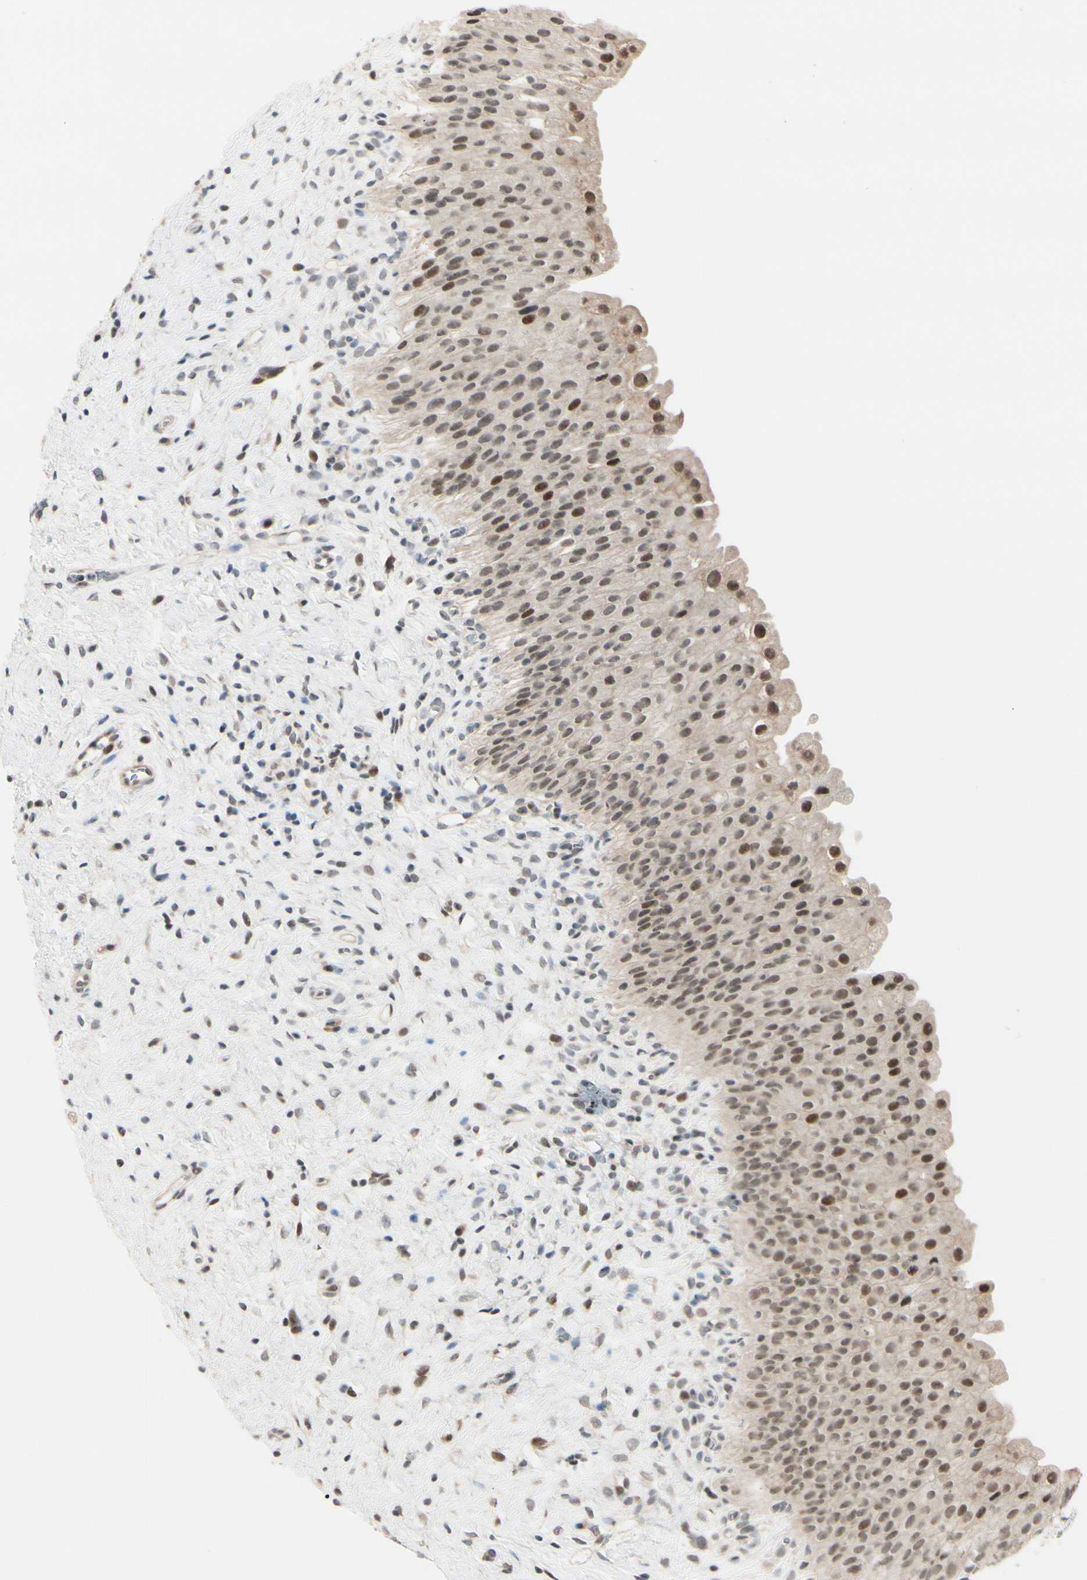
{"staining": {"intensity": "moderate", "quantity": "25%-75%", "location": "cytoplasmic/membranous,nuclear"}, "tissue": "urinary bladder", "cell_type": "Urothelial cells", "image_type": "normal", "snomed": [{"axis": "morphology", "description": "Normal tissue, NOS"}, {"axis": "morphology", "description": "Urothelial carcinoma, High grade"}, {"axis": "topography", "description": "Urinary bladder"}], "caption": "Moderate cytoplasmic/membranous,nuclear positivity is seen in approximately 25%-75% of urothelial cells in benign urinary bladder. (DAB (3,3'-diaminobenzidine) = brown stain, brightfield microscopy at high magnification).", "gene": "BRMS1", "patient": {"sex": "male", "age": 46}}